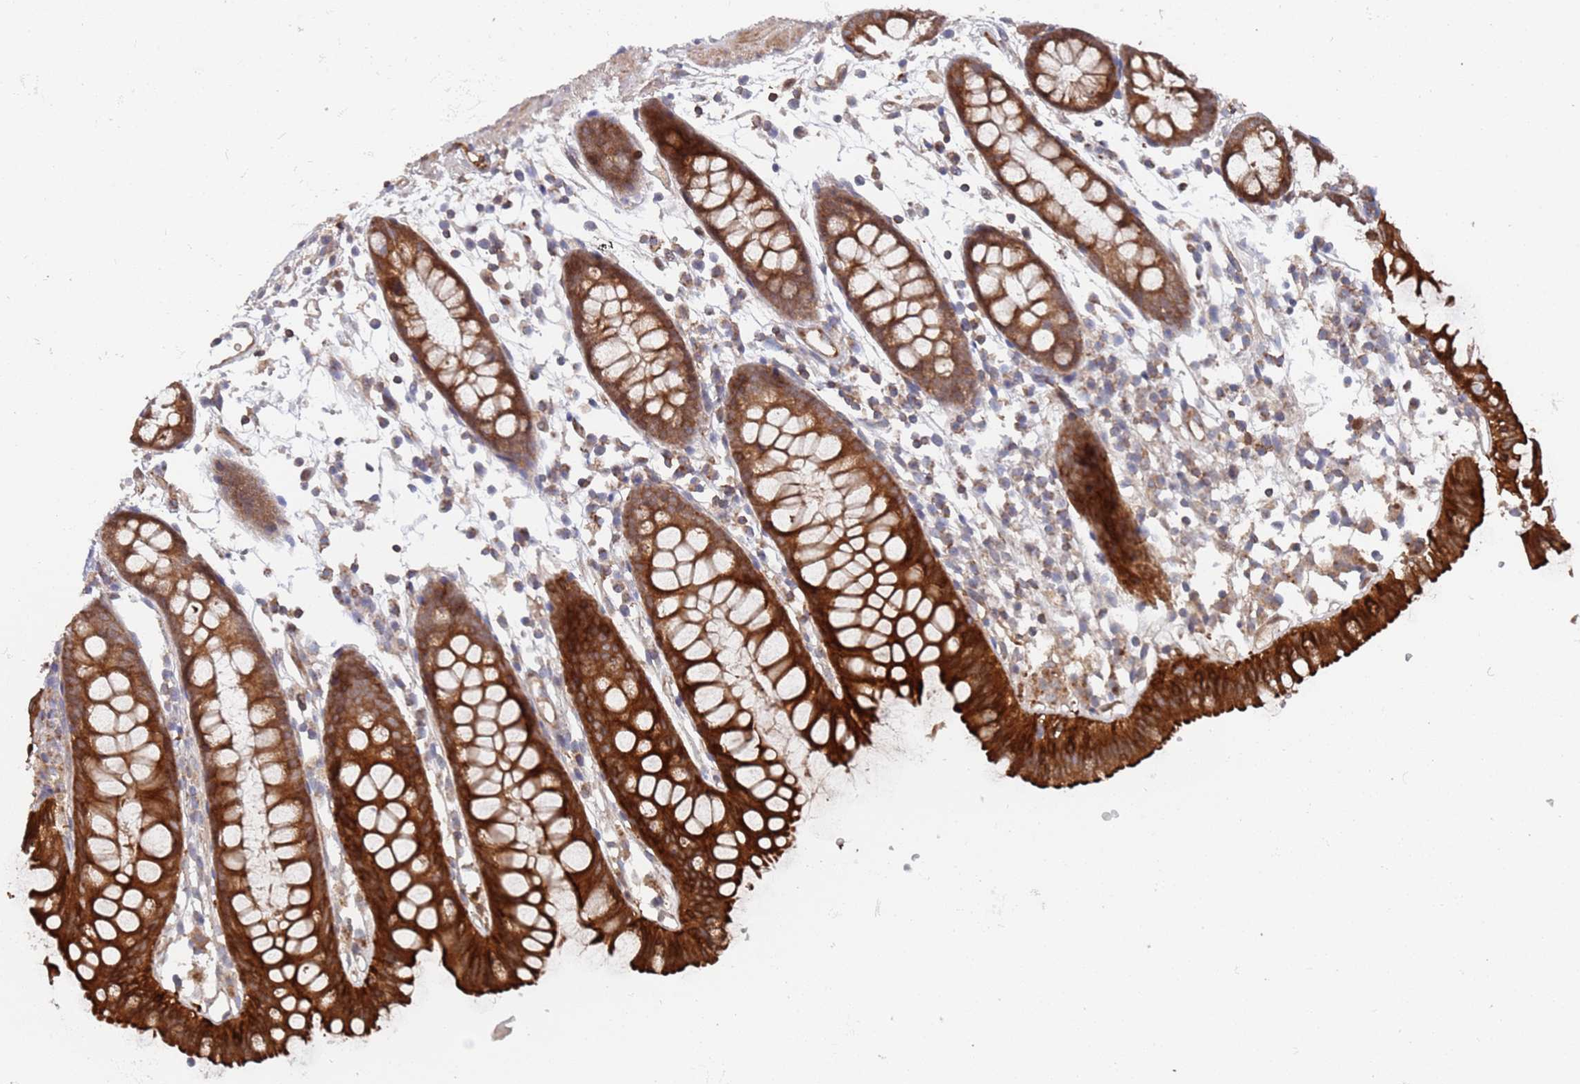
{"staining": {"intensity": "moderate", "quantity": ">75%", "location": "cytoplasmic/membranous"}, "tissue": "colon", "cell_type": "Endothelial cells", "image_type": "normal", "snomed": [{"axis": "morphology", "description": "Normal tissue, NOS"}, {"axis": "topography", "description": "Colon"}], "caption": "High-magnification brightfield microscopy of unremarkable colon stained with DAB (3,3'-diaminobenzidine) (brown) and counterstained with hematoxylin (blue). endothelial cells exhibit moderate cytoplasmic/membranous expression is identified in about>75% of cells.", "gene": "DDX60", "patient": {"sex": "female", "age": 84}}